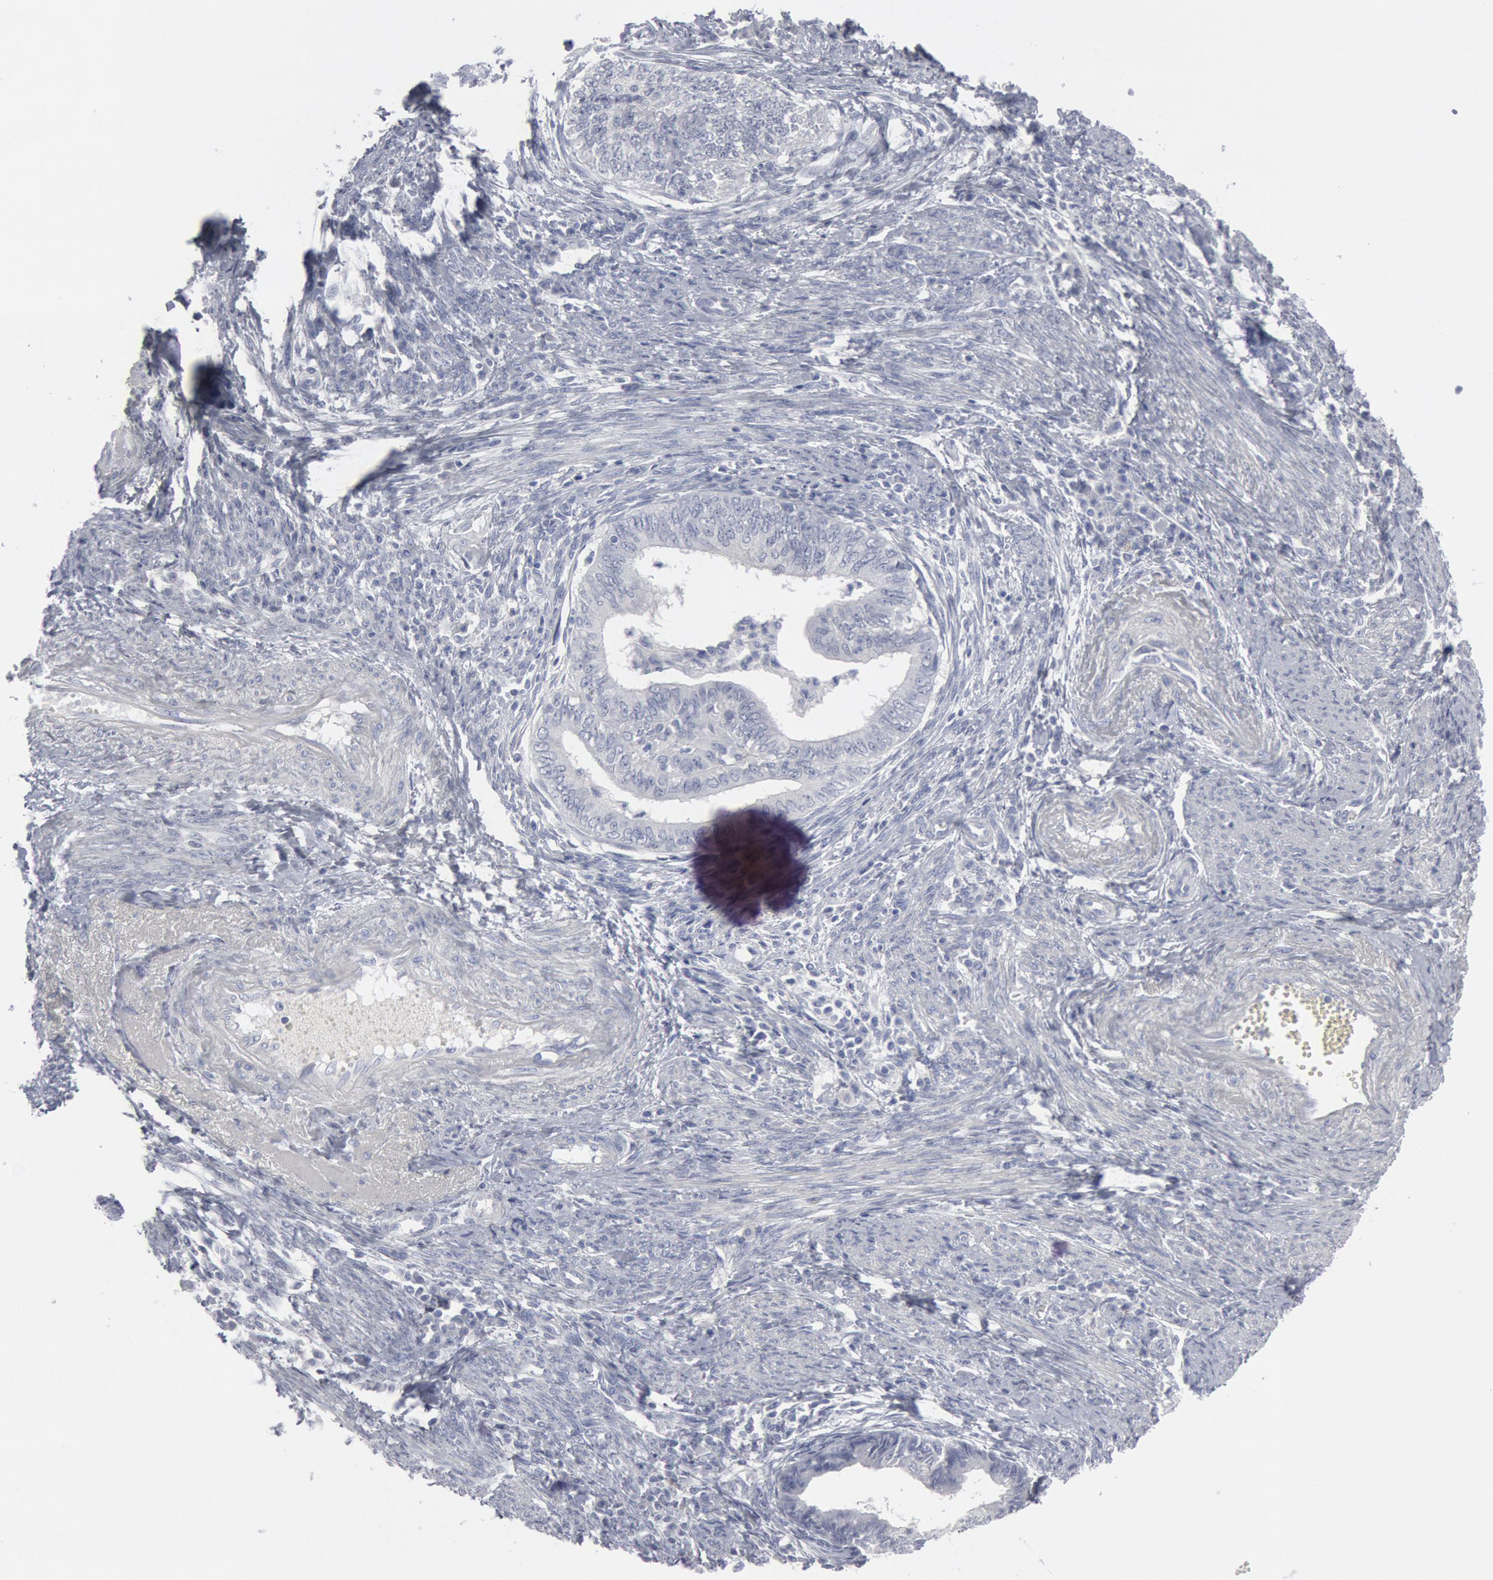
{"staining": {"intensity": "negative", "quantity": "none", "location": "none"}, "tissue": "endometrial cancer", "cell_type": "Tumor cells", "image_type": "cancer", "snomed": [{"axis": "morphology", "description": "Adenocarcinoma, NOS"}, {"axis": "topography", "description": "Endometrium"}], "caption": "The micrograph shows no significant staining in tumor cells of endometrial adenocarcinoma.", "gene": "DMC1", "patient": {"sex": "female", "age": 66}}